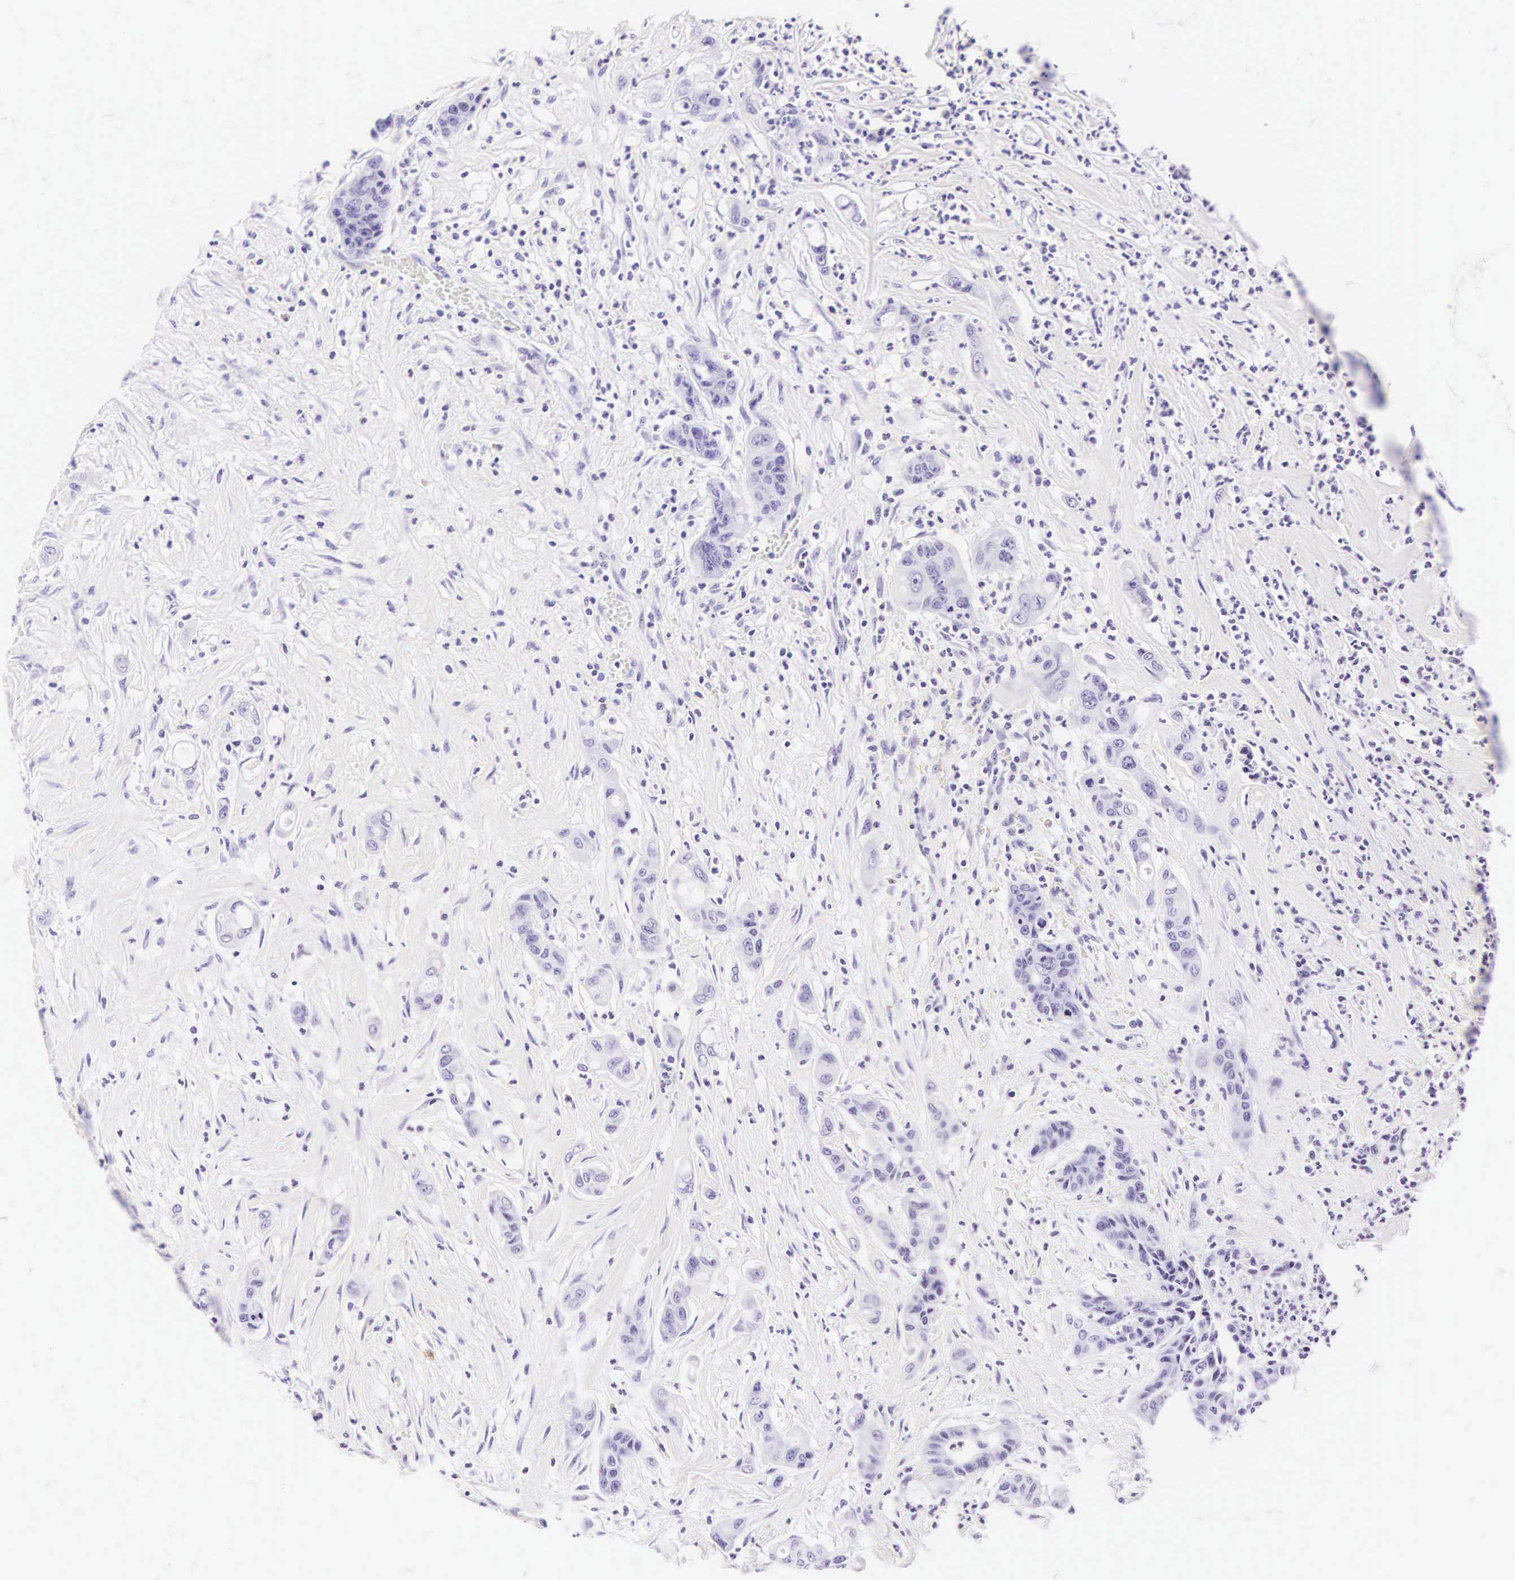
{"staining": {"intensity": "negative", "quantity": "none", "location": "none"}, "tissue": "colorectal cancer", "cell_type": "Tumor cells", "image_type": "cancer", "snomed": [{"axis": "morphology", "description": "Adenocarcinoma, NOS"}, {"axis": "topography", "description": "Colon"}], "caption": "Tumor cells show no significant protein positivity in adenocarcinoma (colorectal).", "gene": "CD1A", "patient": {"sex": "female", "age": 70}}